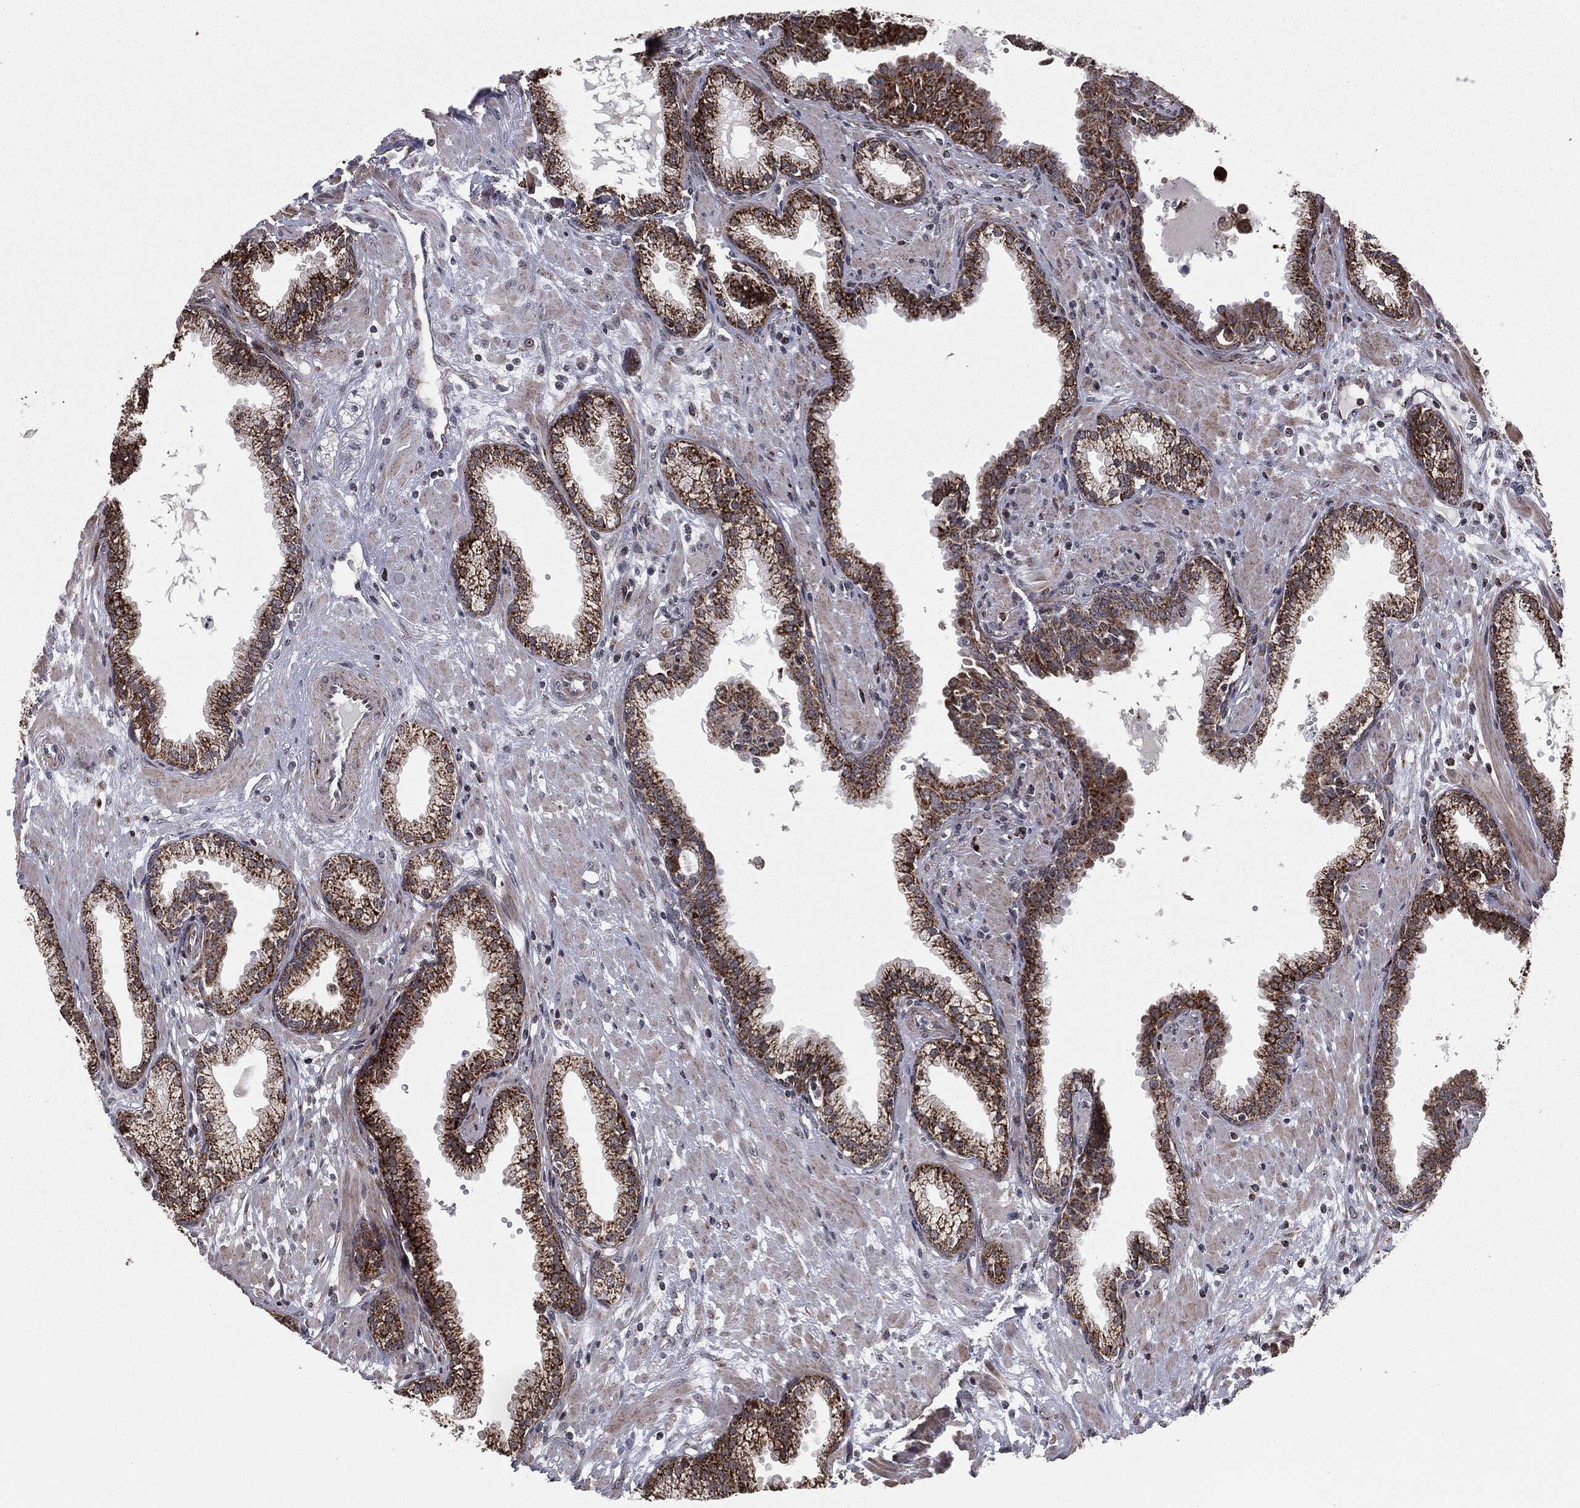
{"staining": {"intensity": "strong", "quantity": ">75%", "location": "cytoplasmic/membranous"}, "tissue": "prostate", "cell_type": "Glandular cells", "image_type": "normal", "snomed": [{"axis": "morphology", "description": "Normal tissue, NOS"}, {"axis": "topography", "description": "Prostate"}], "caption": "Strong cytoplasmic/membranous positivity is appreciated in approximately >75% of glandular cells in unremarkable prostate.", "gene": "CHCHD2", "patient": {"sex": "male", "age": 64}}